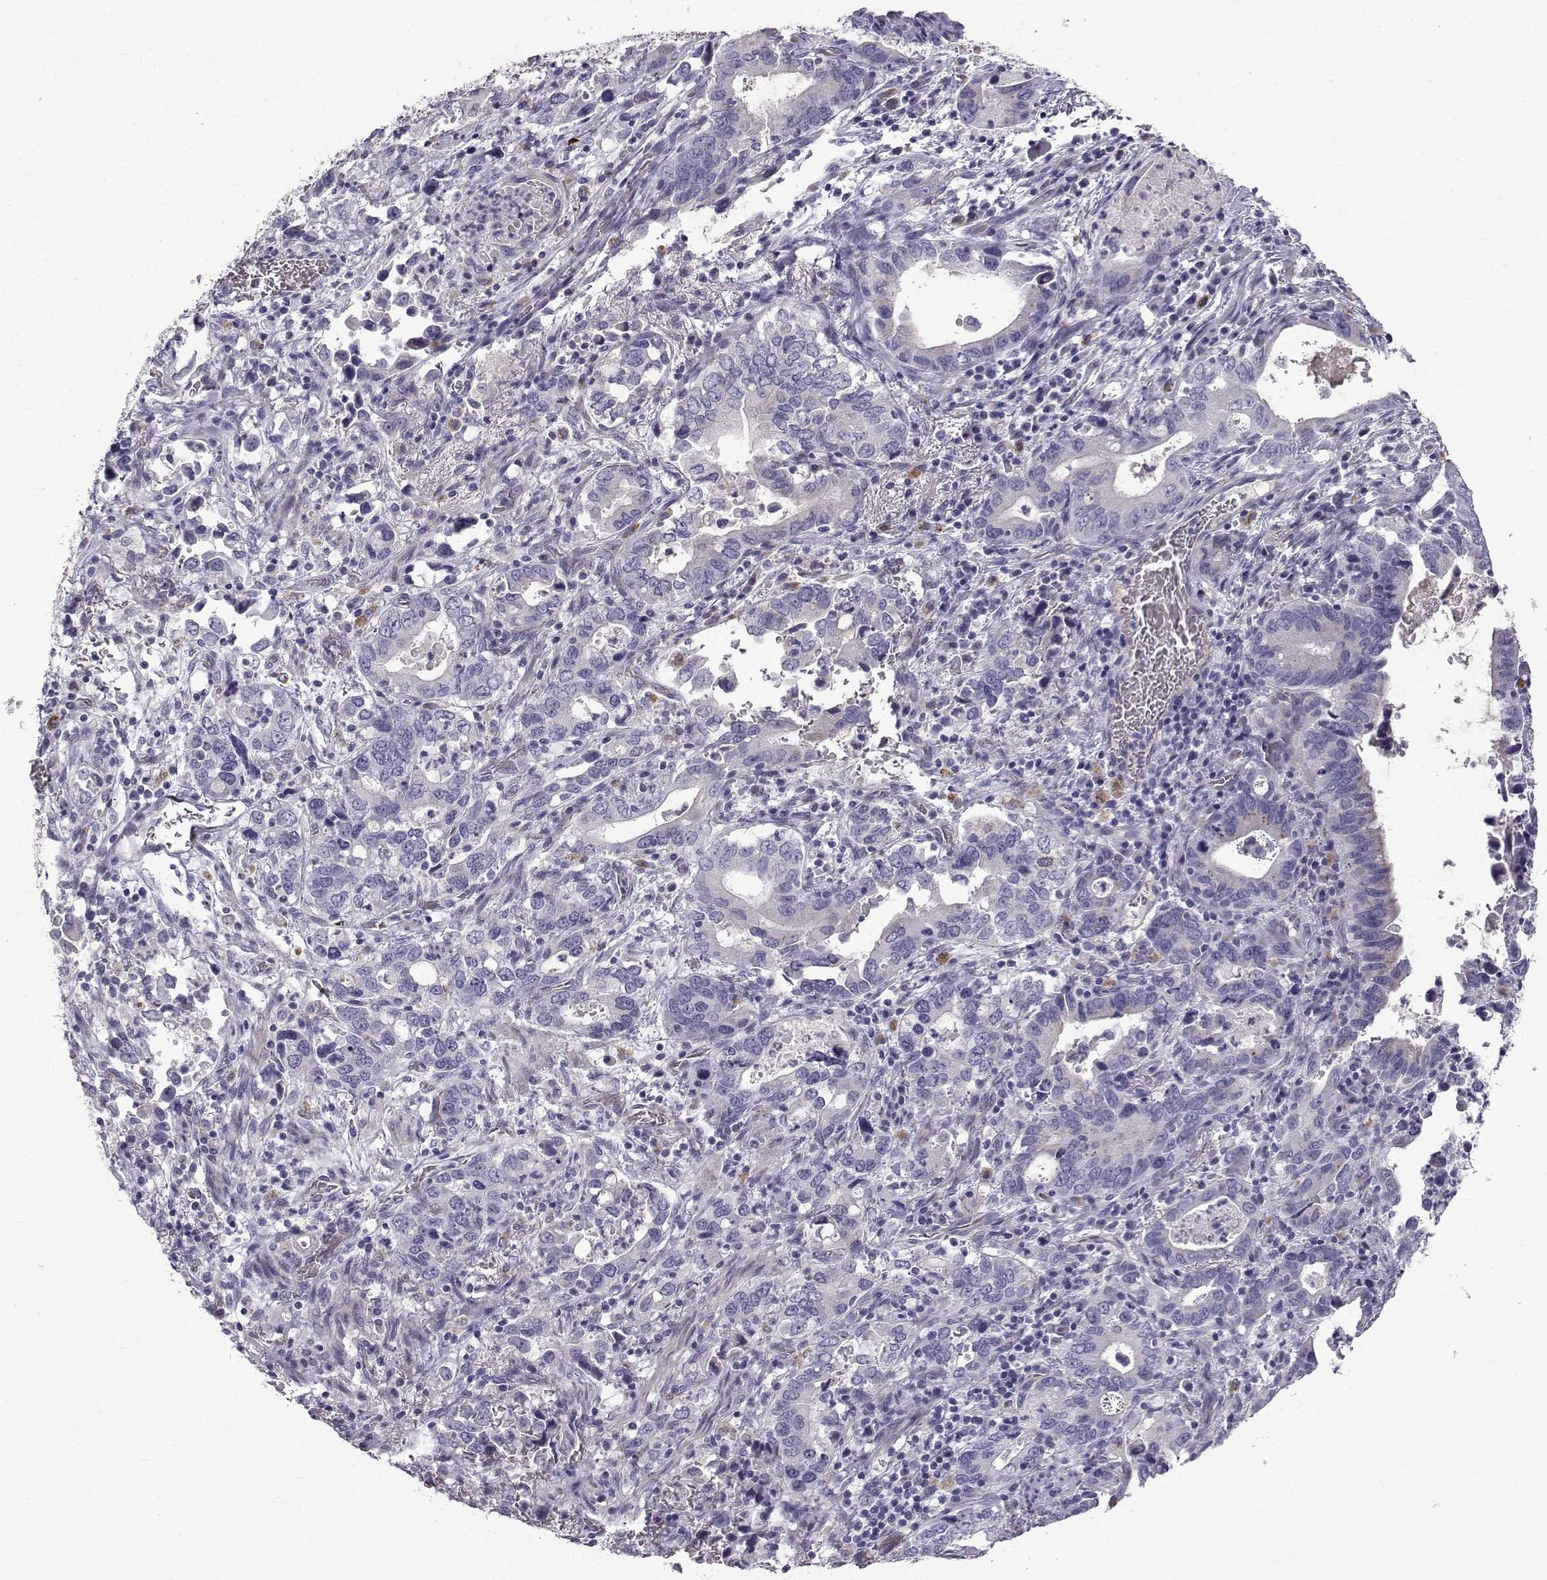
{"staining": {"intensity": "negative", "quantity": "none", "location": "none"}, "tissue": "stomach cancer", "cell_type": "Tumor cells", "image_type": "cancer", "snomed": [{"axis": "morphology", "description": "Adenocarcinoma, NOS"}, {"axis": "topography", "description": "Stomach, upper"}], "caption": "This is a micrograph of immunohistochemistry staining of stomach adenocarcinoma, which shows no positivity in tumor cells.", "gene": "CALCR", "patient": {"sex": "male", "age": 74}}